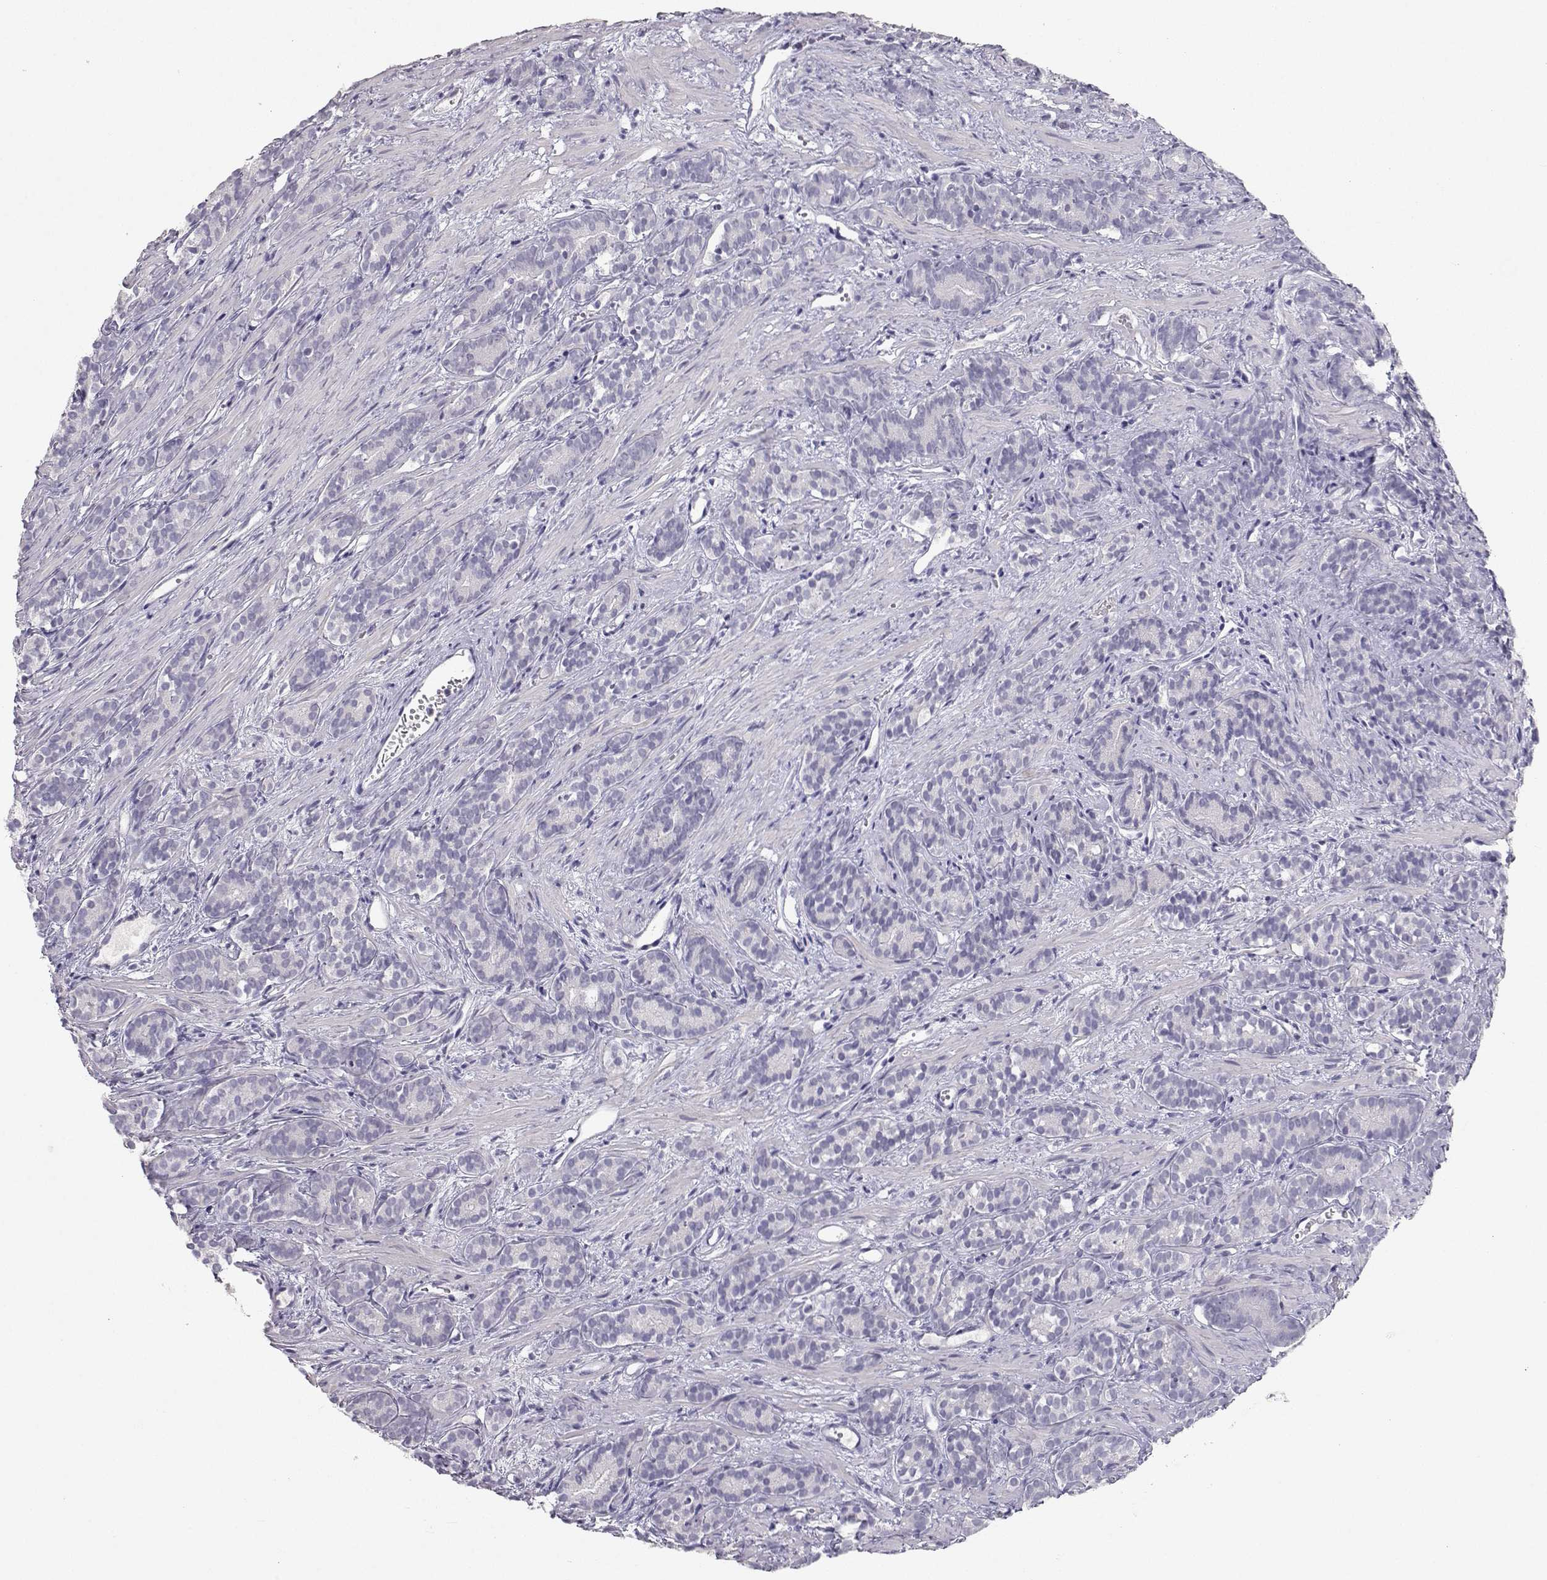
{"staining": {"intensity": "negative", "quantity": "none", "location": "none"}, "tissue": "prostate cancer", "cell_type": "Tumor cells", "image_type": "cancer", "snomed": [{"axis": "morphology", "description": "Adenocarcinoma, High grade"}, {"axis": "topography", "description": "Prostate"}], "caption": "DAB (3,3'-diaminobenzidine) immunohistochemical staining of human prostate cancer shows no significant staining in tumor cells. (DAB (3,3'-diaminobenzidine) immunohistochemistry (IHC) with hematoxylin counter stain).", "gene": "LAMB3", "patient": {"sex": "male", "age": 84}}